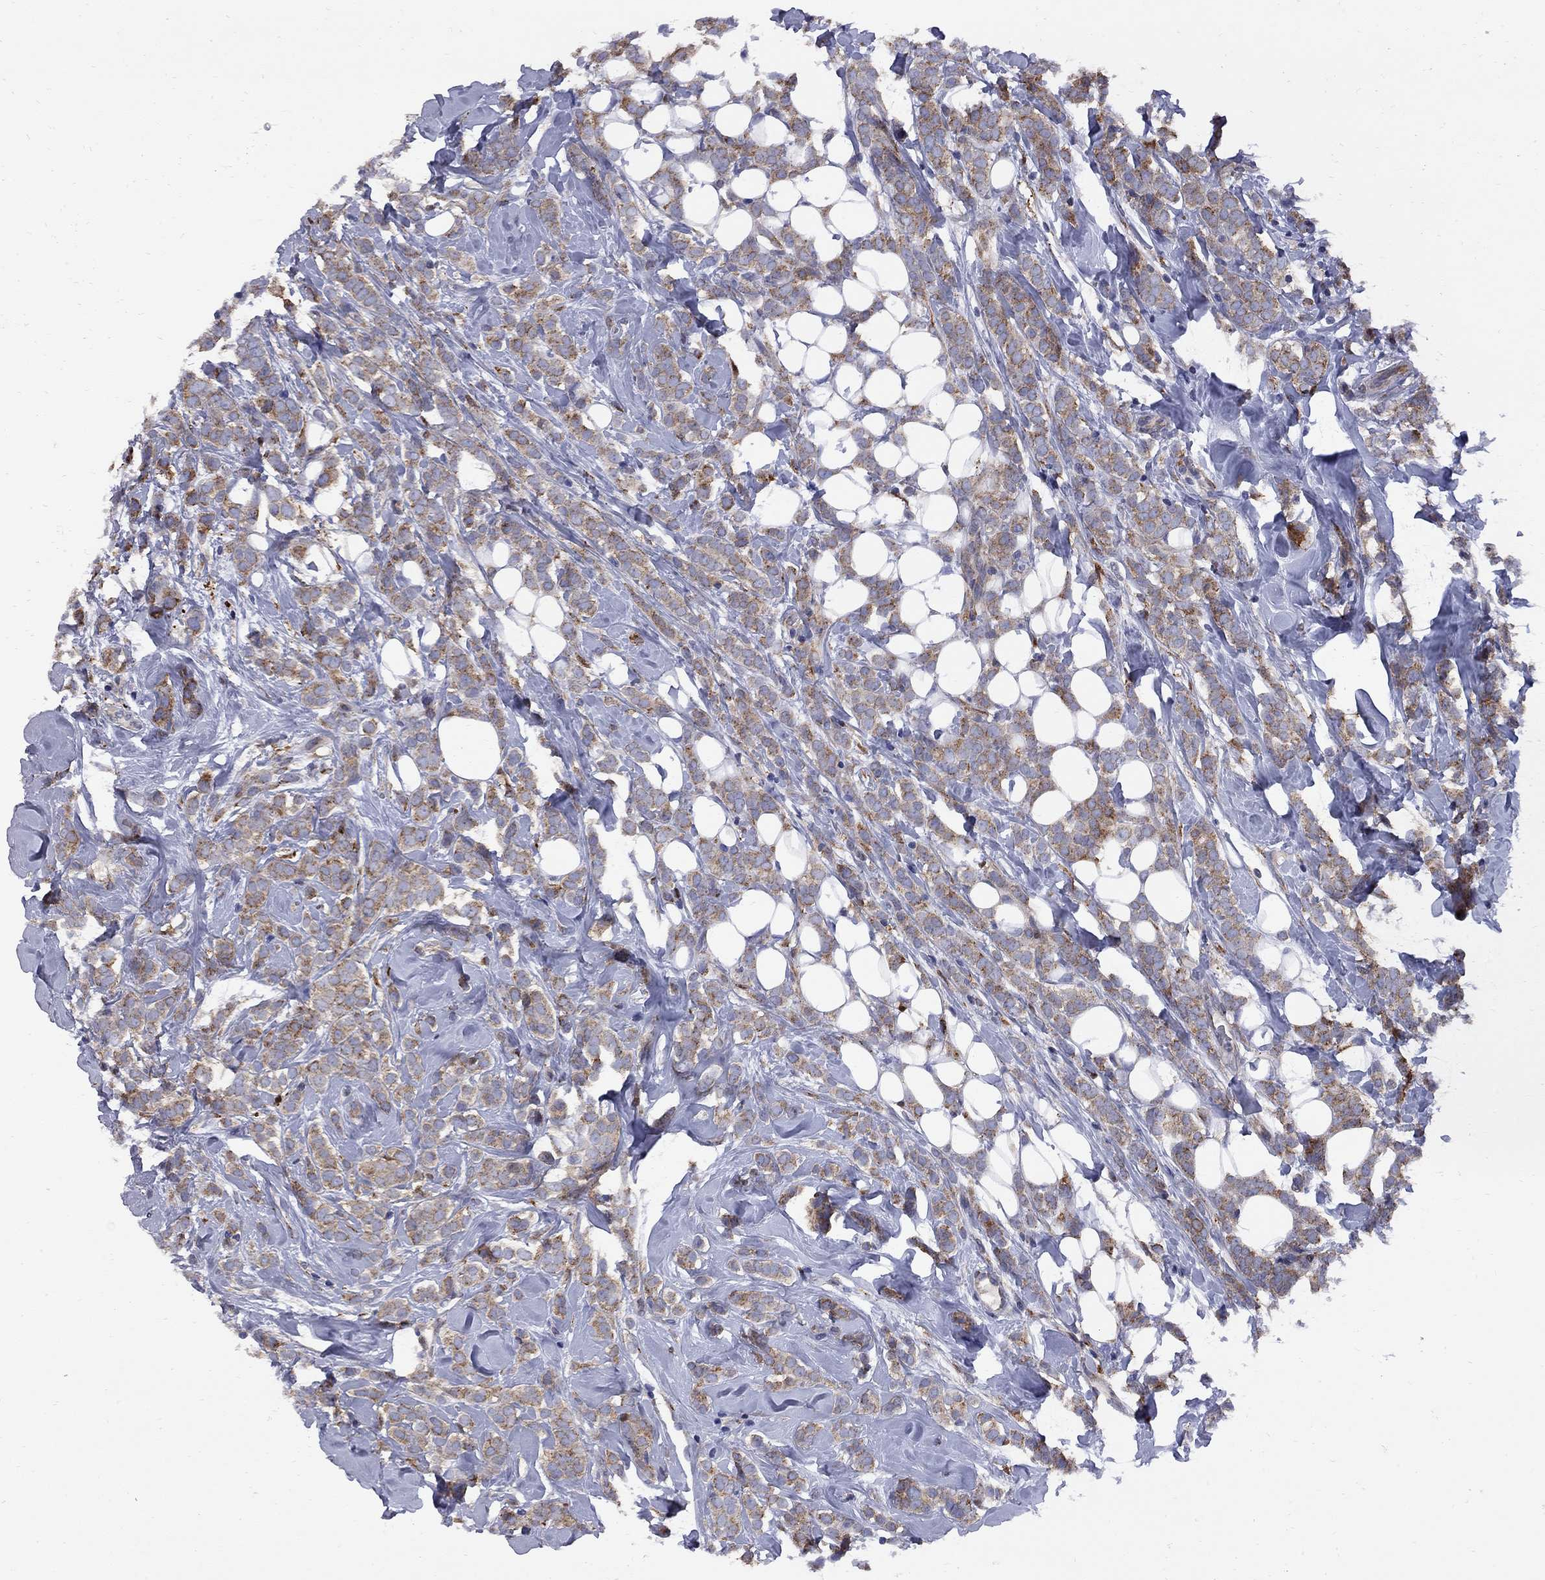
{"staining": {"intensity": "moderate", "quantity": "25%-75%", "location": "cytoplasmic/membranous"}, "tissue": "breast cancer", "cell_type": "Tumor cells", "image_type": "cancer", "snomed": [{"axis": "morphology", "description": "Lobular carcinoma"}, {"axis": "topography", "description": "Breast"}], "caption": "This photomicrograph reveals IHC staining of lobular carcinoma (breast), with medium moderate cytoplasmic/membranous positivity in about 25%-75% of tumor cells.", "gene": "MTHFR", "patient": {"sex": "female", "age": 49}}